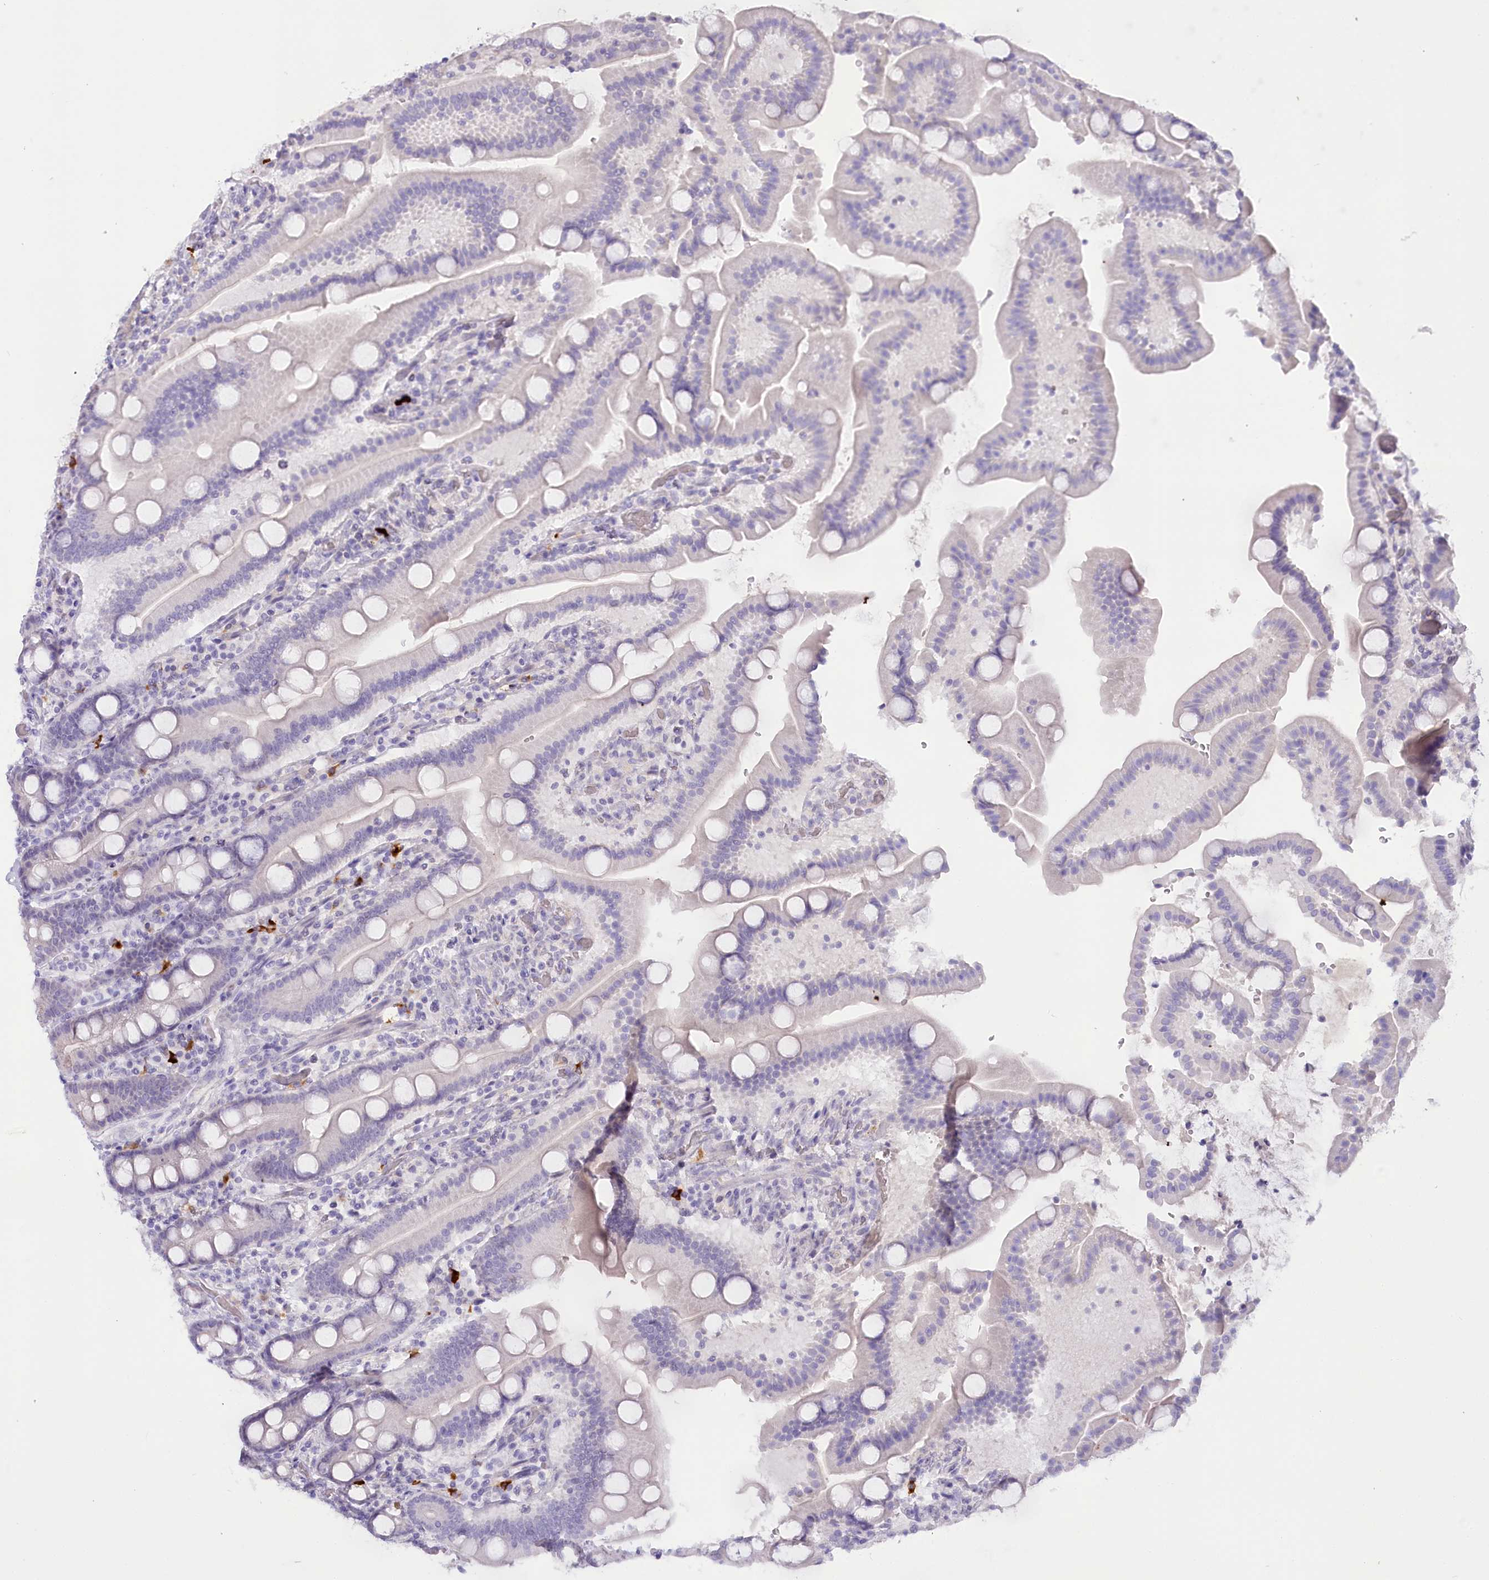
{"staining": {"intensity": "negative", "quantity": "none", "location": "none"}, "tissue": "duodenum", "cell_type": "Glandular cells", "image_type": "normal", "snomed": [{"axis": "morphology", "description": "Normal tissue, NOS"}, {"axis": "topography", "description": "Duodenum"}], "caption": "Immunohistochemistry photomicrograph of unremarkable duodenum: human duodenum stained with DAB reveals no significant protein expression in glandular cells.", "gene": "MYOZ1", "patient": {"sex": "male", "age": 55}}